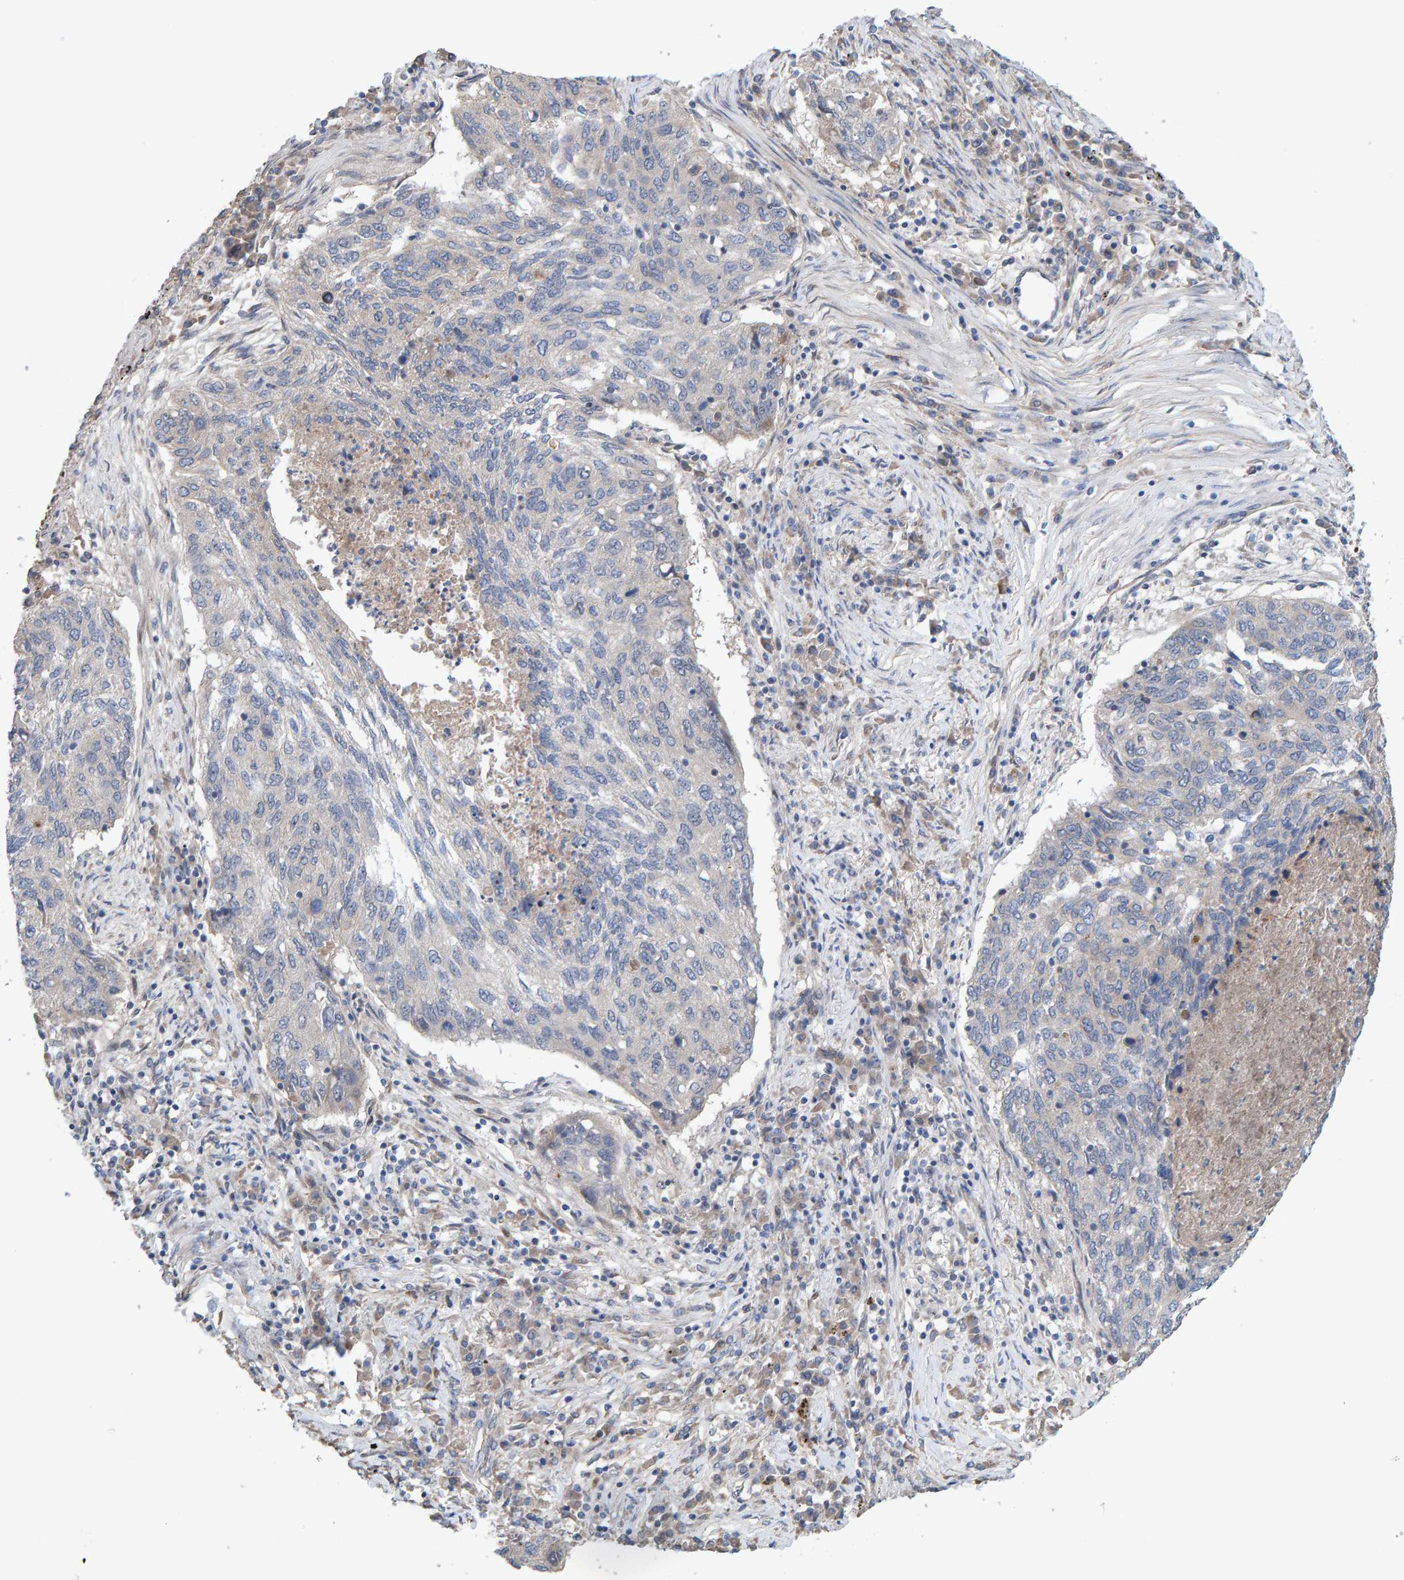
{"staining": {"intensity": "negative", "quantity": "none", "location": "none"}, "tissue": "lung cancer", "cell_type": "Tumor cells", "image_type": "cancer", "snomed": [{"axis": "morphology", "description": "Squamous cell carcinoma, NOS"}, {"axis": "topography", "description": "Lung"}], "caption": "IHC photomicrograph of squamous cell carcinoma (lung) stained for a protein (brown), which displays no staining in tumor cells.", "gene": "LRSAM1", "patient": {"sex": "female", "age": 63}}